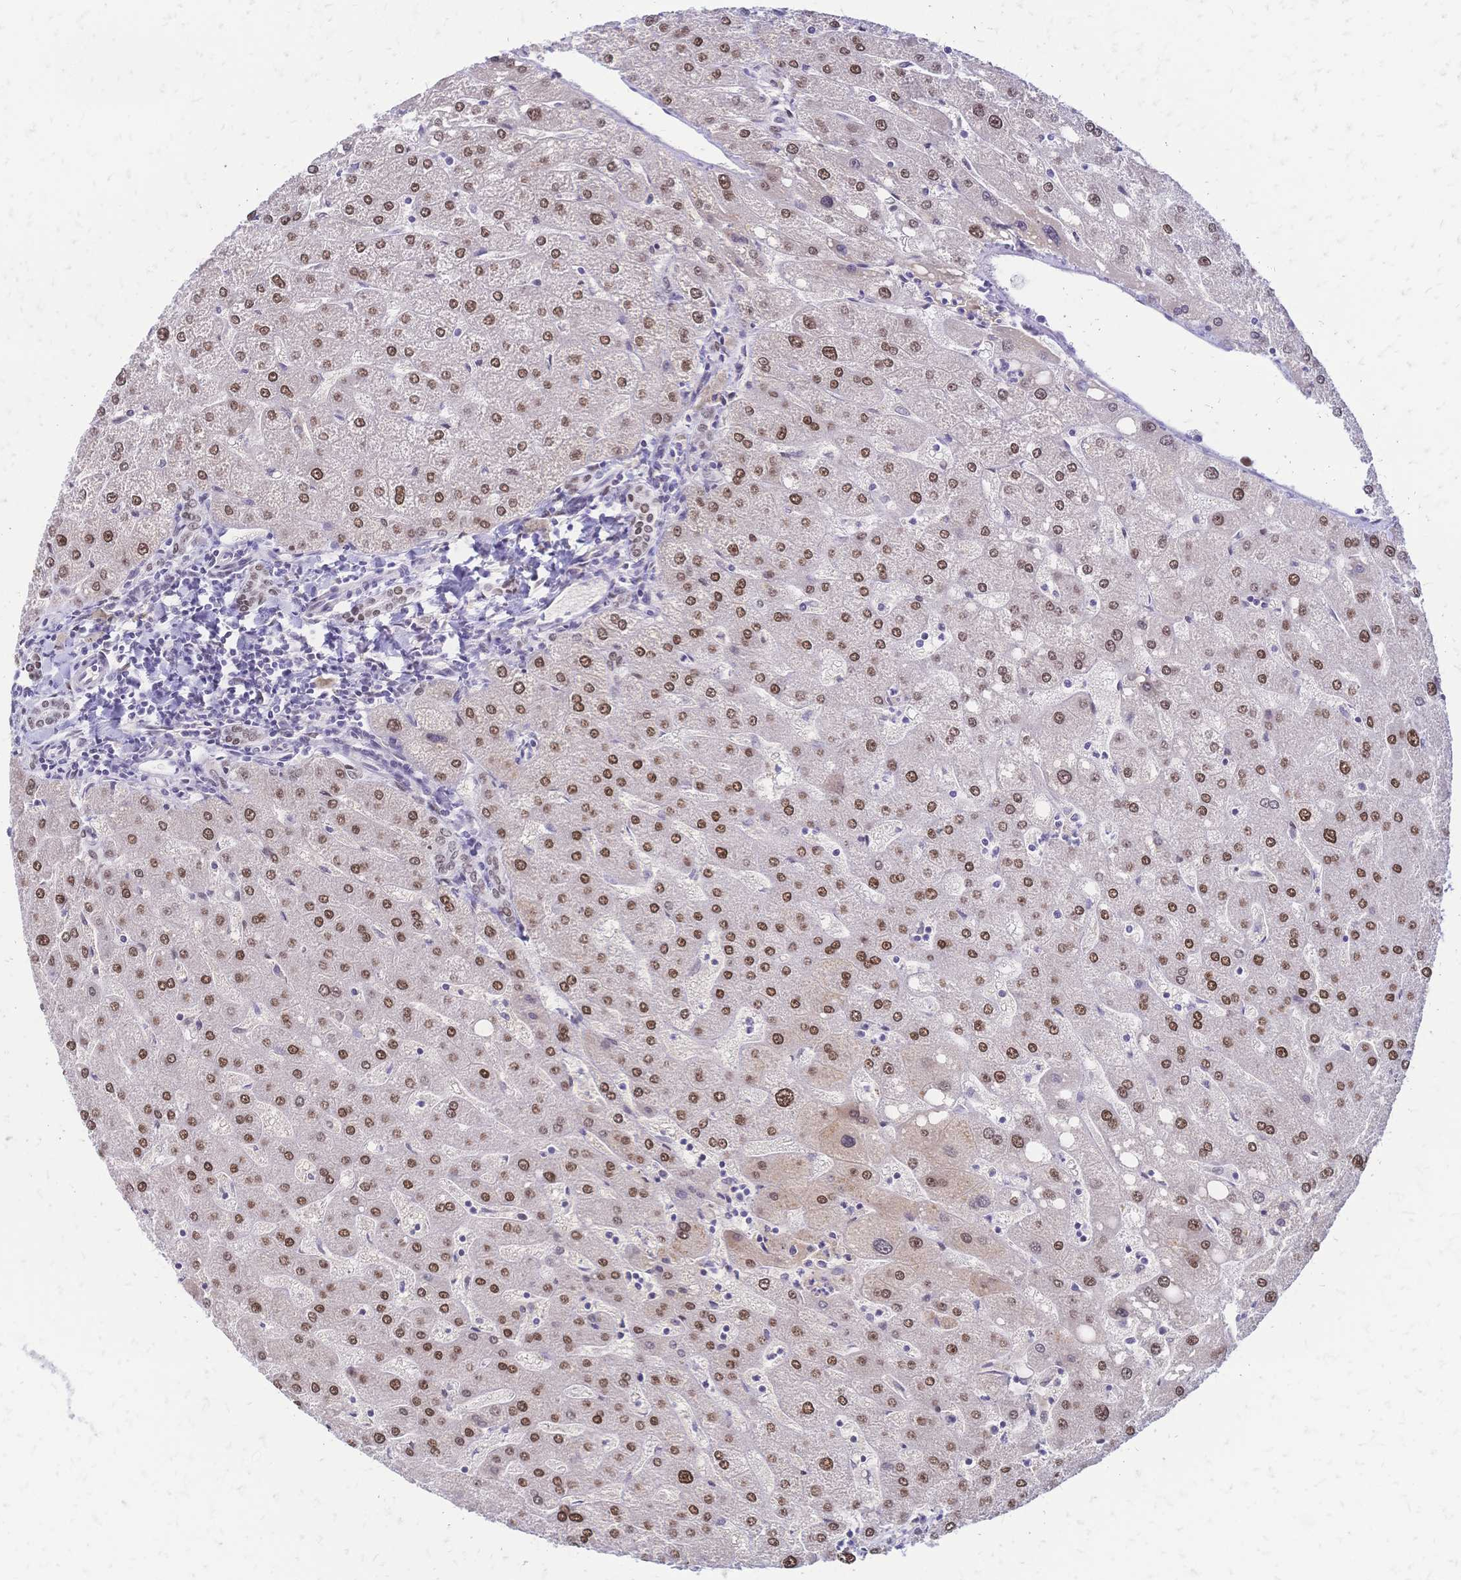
{"staining": {"intensity": "weak", "quantity": "25%-75%", "location": "nuclear"}, "tissue": "liver", "cell_type": "Cholangiocytes", "image_type": "normal", "snomed": [{"axis": "morphology", "description": "Normal tissue, NOS"}, {"axis": "topography", "description": "Liver"}], "caption": "Approximately 25%-75% of cholangiocytes in benign human liver reveal weak nuclear protein staining as visualized by brown immunohistochemical staining.", "gene": "NFIC", "patient": {"sex": "male", "age": 67}}